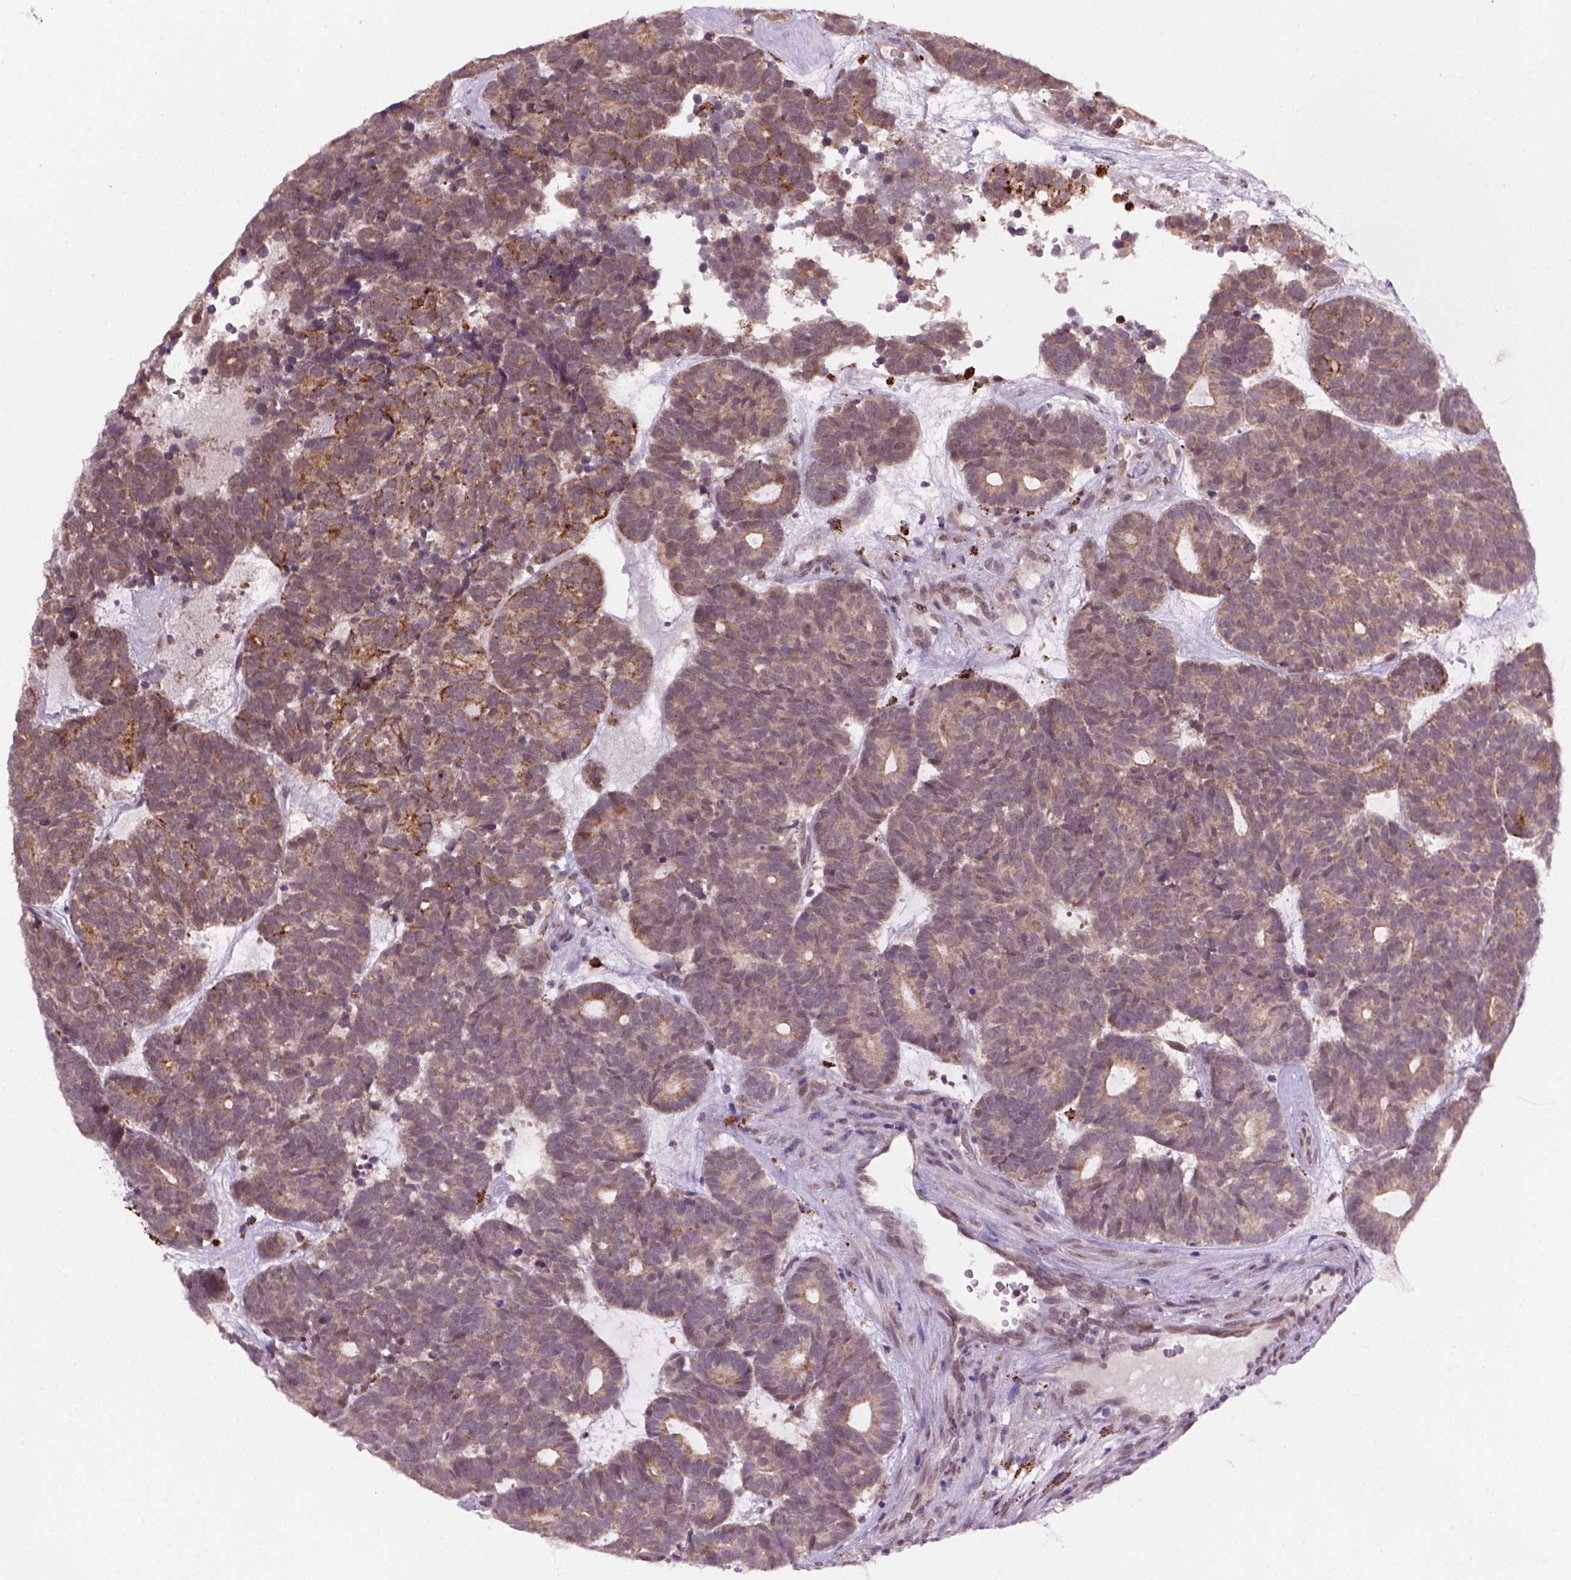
{"staining": {"intensity": "moderate", "quantity": ">75%", "location": "cytoplasmic/membranous"}, "tissue": "head and neck cancer", "cell_type": "Tumor cells", "image_type": "cancer", "snomed": [{"axis": "morphology", "description": "Adenocarcinoma, NOS"}, {"axis": "topography", "description": "Head-Neck"}], "caption": "Immunohistochemical staining of head and neck cancer displays medium levels of moderate cytoplasmic/membranous staining in approximately >75% of tumor cells.", "gene": "FZD7", "patient": {"sex": "female", "age": 81}}